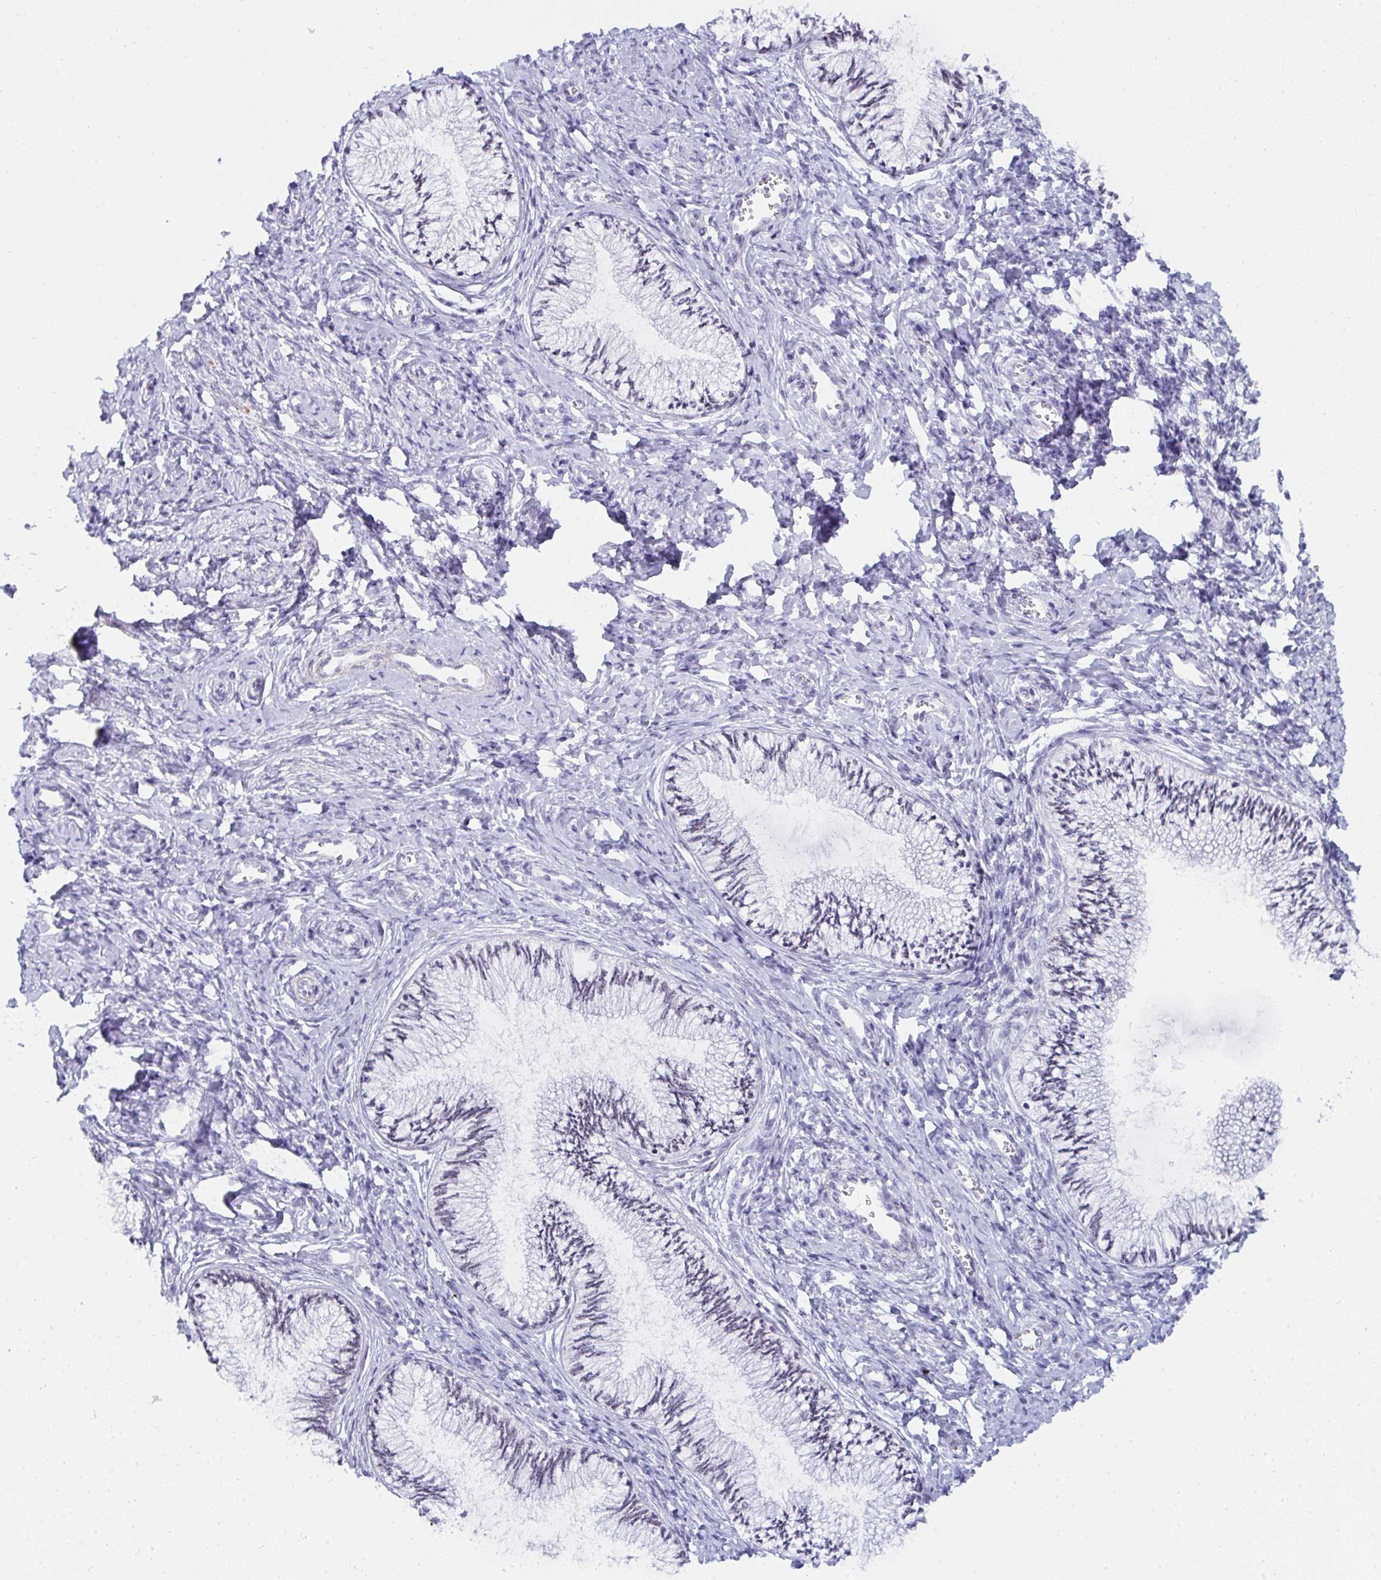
{"staining": {"intensity": "moderate", "quantity": "25%-75%", "location": "nuclear"}, "tissue": "cervix", "cell_type": "Glandular cells", "image_type": "normal", "snomed": [{"axis": "morphology", "description": "Normal tissue, NOS"}, {"axis": "topography", "description": "Cervix"}], "caption": "This histopathology image exhibits normal cervix stained with immunohistochemistry to label a protein in brown. The nuclear of glandular cells show moderate positivity for the protein. Nuclei are counter-stained blue.", "gene": "NOP10", "patient": {"sex": "female", "age": 24}}